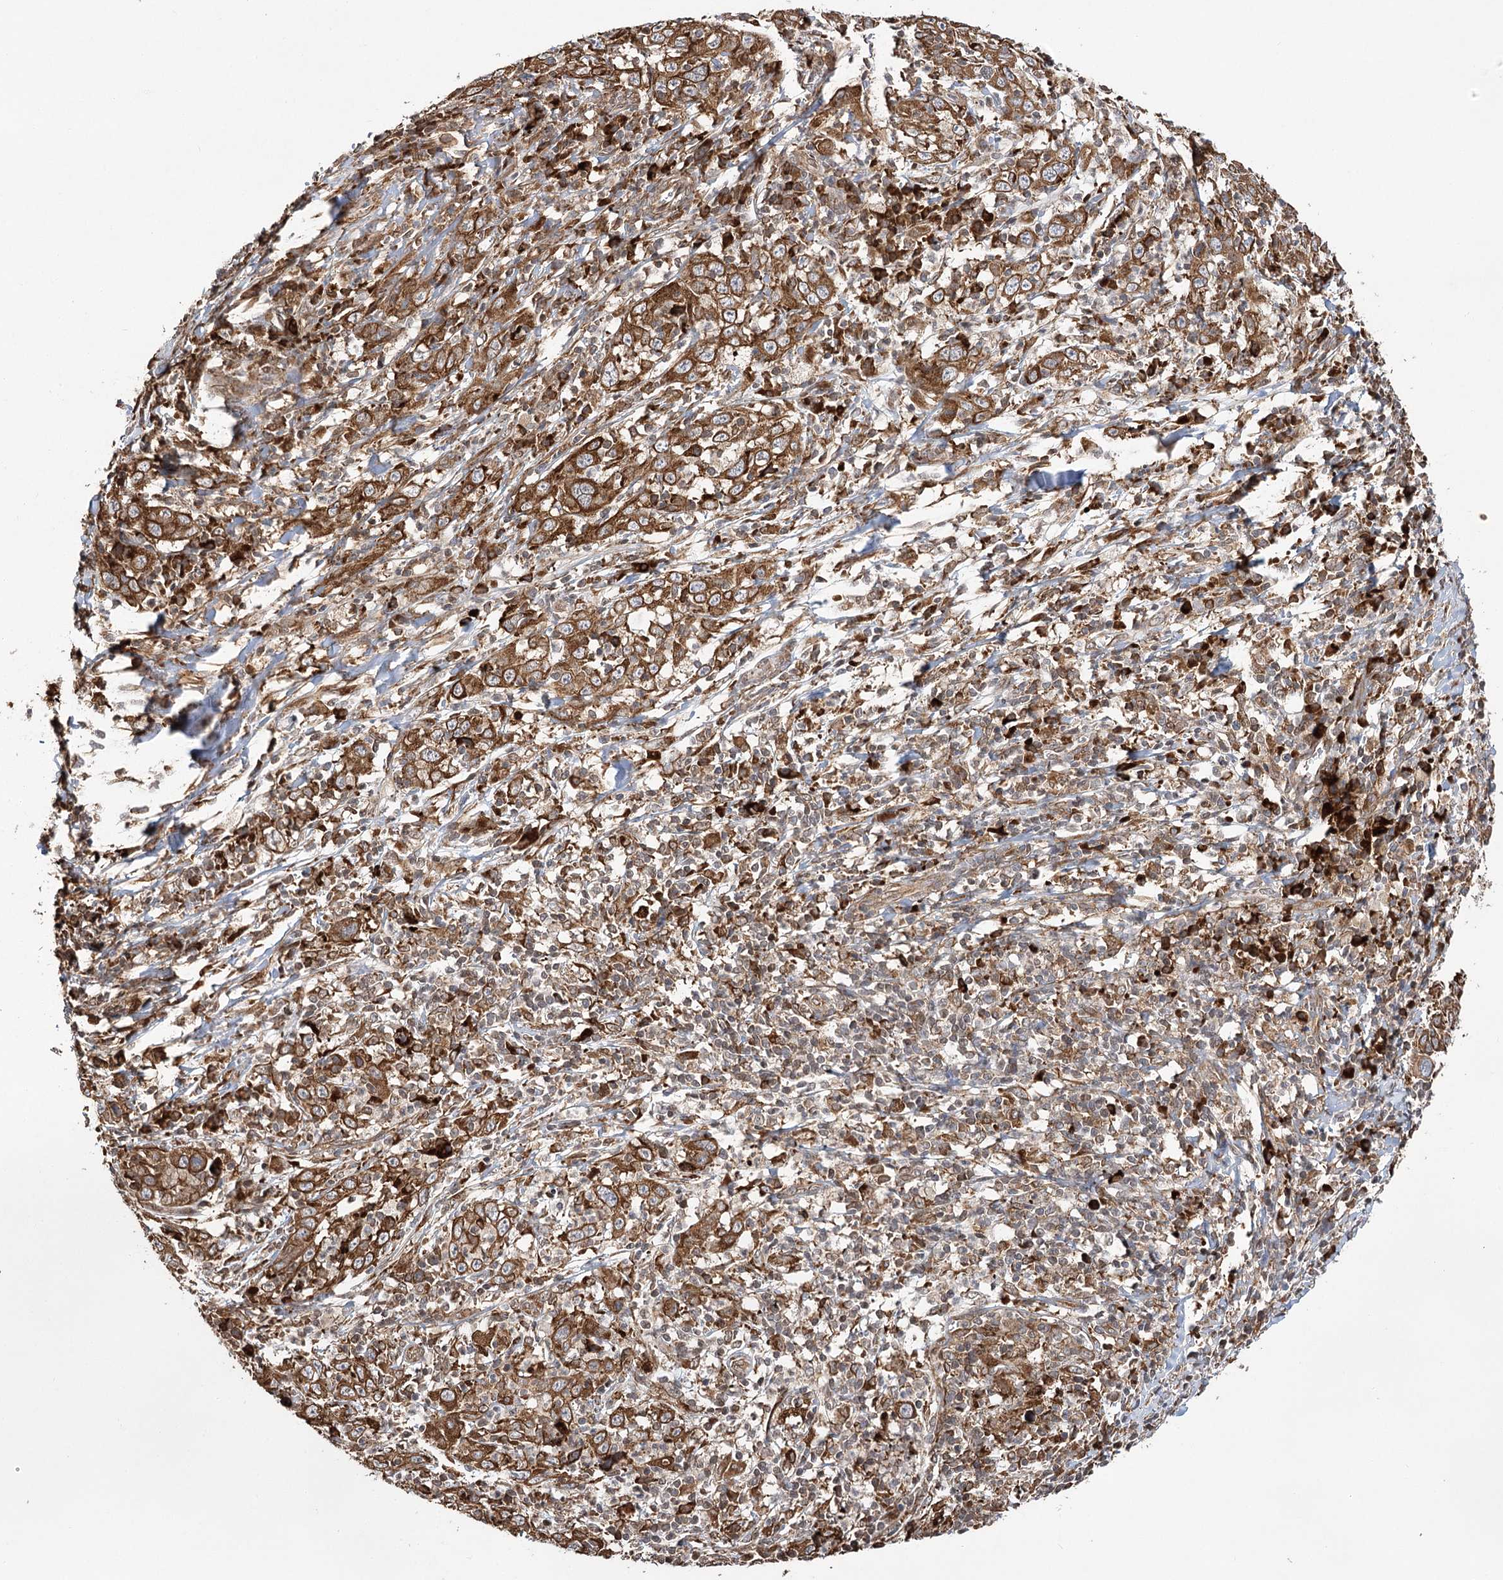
{"staining": {"intensity": "moderate", "quantity": ">75%", "location": "cytoplasmic/membranous"}, "tissue": "cervical cancer", "cell_type": "Tumor cells", "image_type": "cancer", "snomed": [{"axis": "morphology", "description": "Squamous cell carcinoma, NOS"}, {"axis": "topography", "description": "Cervix"}], "caption": "Cervical squamous cell carcinoma stained with a protein marker exhibits moderate staining in tumor cells.", "gene": "DNAJB14", "patient": {"sex": "female", "age": 46}}